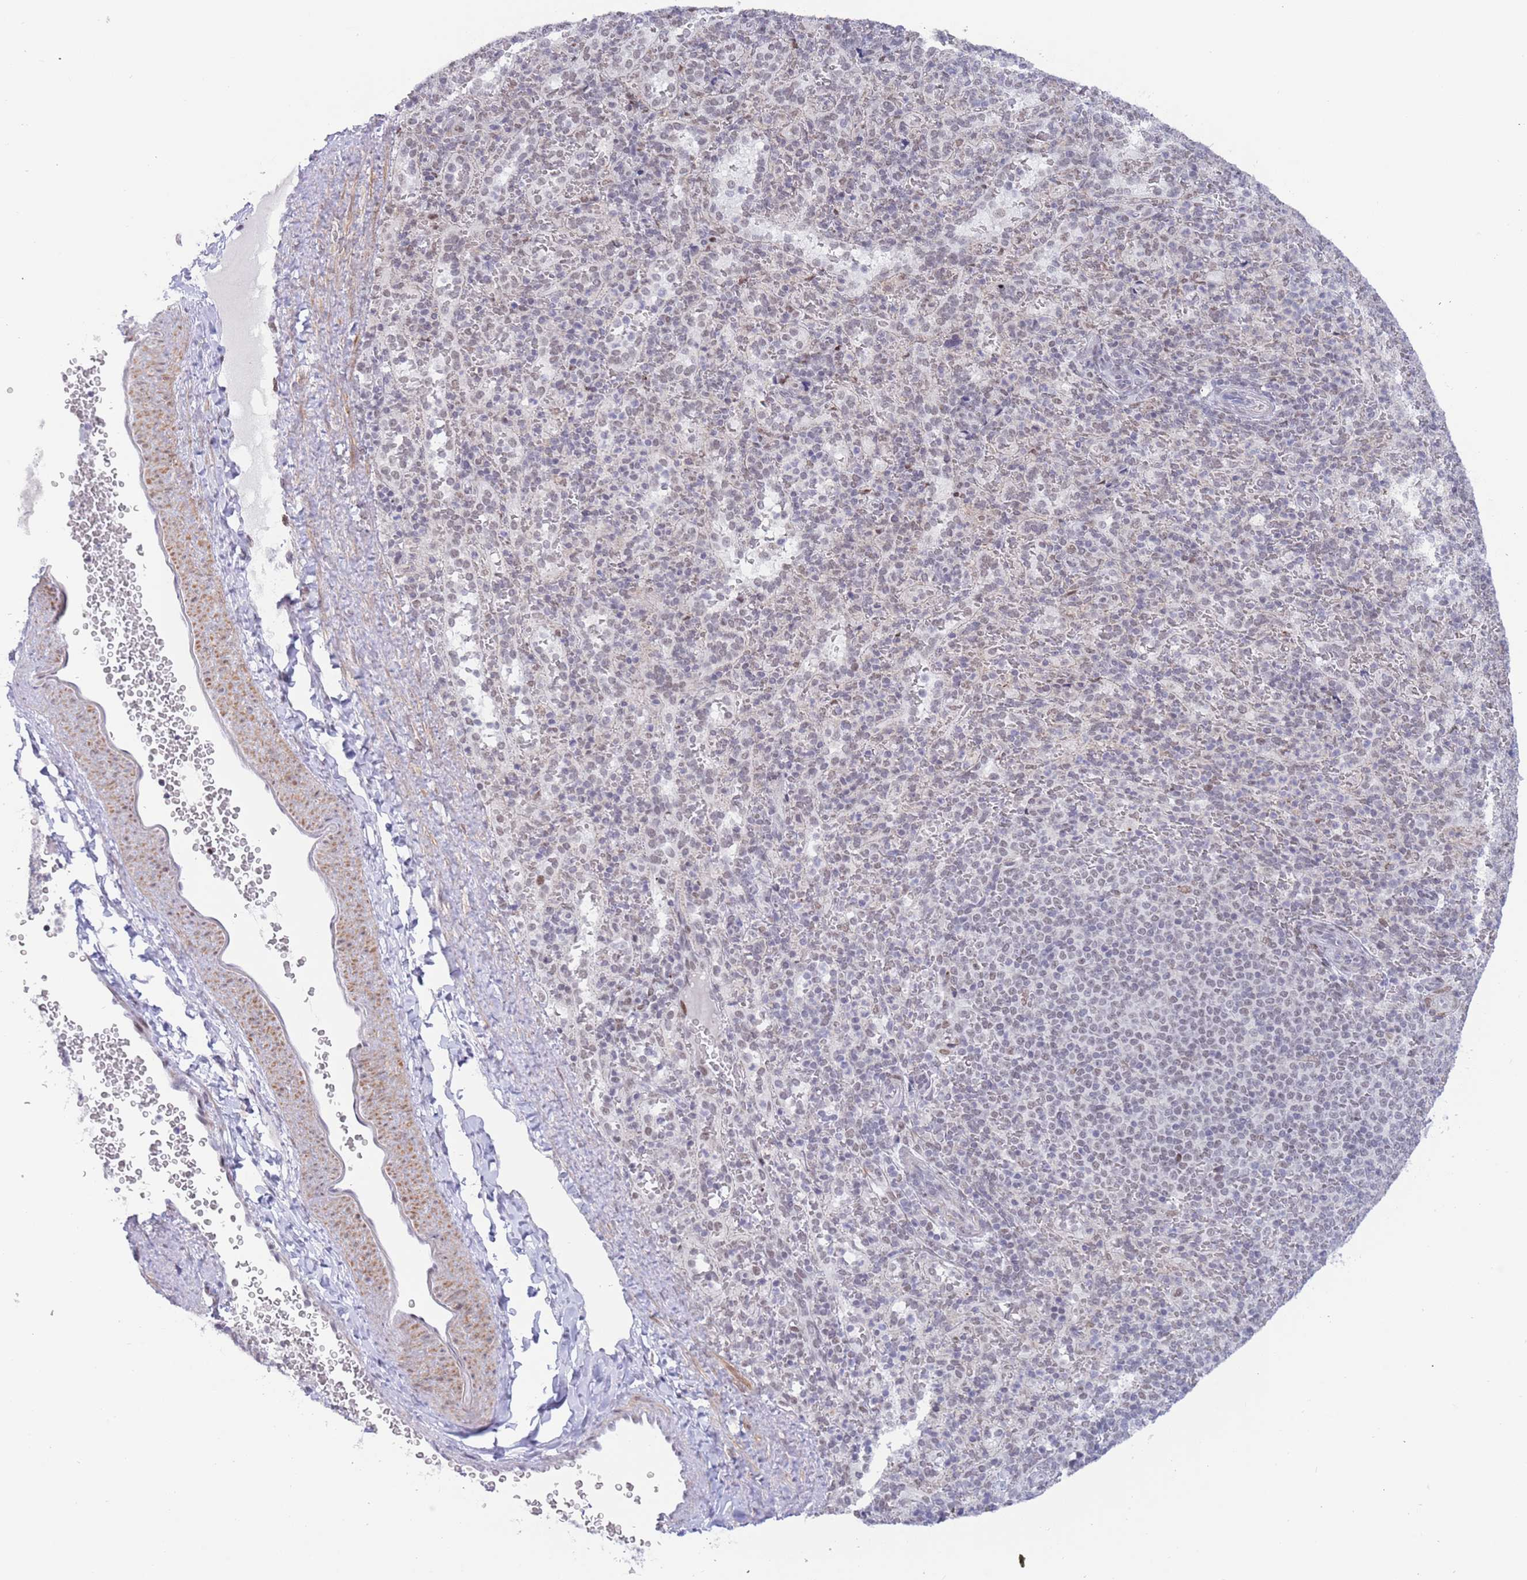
{"staining": {"intensity": "negative", "quantity": "none", "location": "none"}, "tissue": "spleen", "cell_type": "Cells in red pulp", "image_type": "normal", "snomed": [{"axis": "morphology", "description": "Normal tissue, NOS"}, {"axis": "topography", "description": "Spleen"}], "caption": "Micrograph shows no protein positivity in cells in red pulp of benign spleen.", "gene": "ZNF382", "patient": {"sex": "female", "age": 21}}